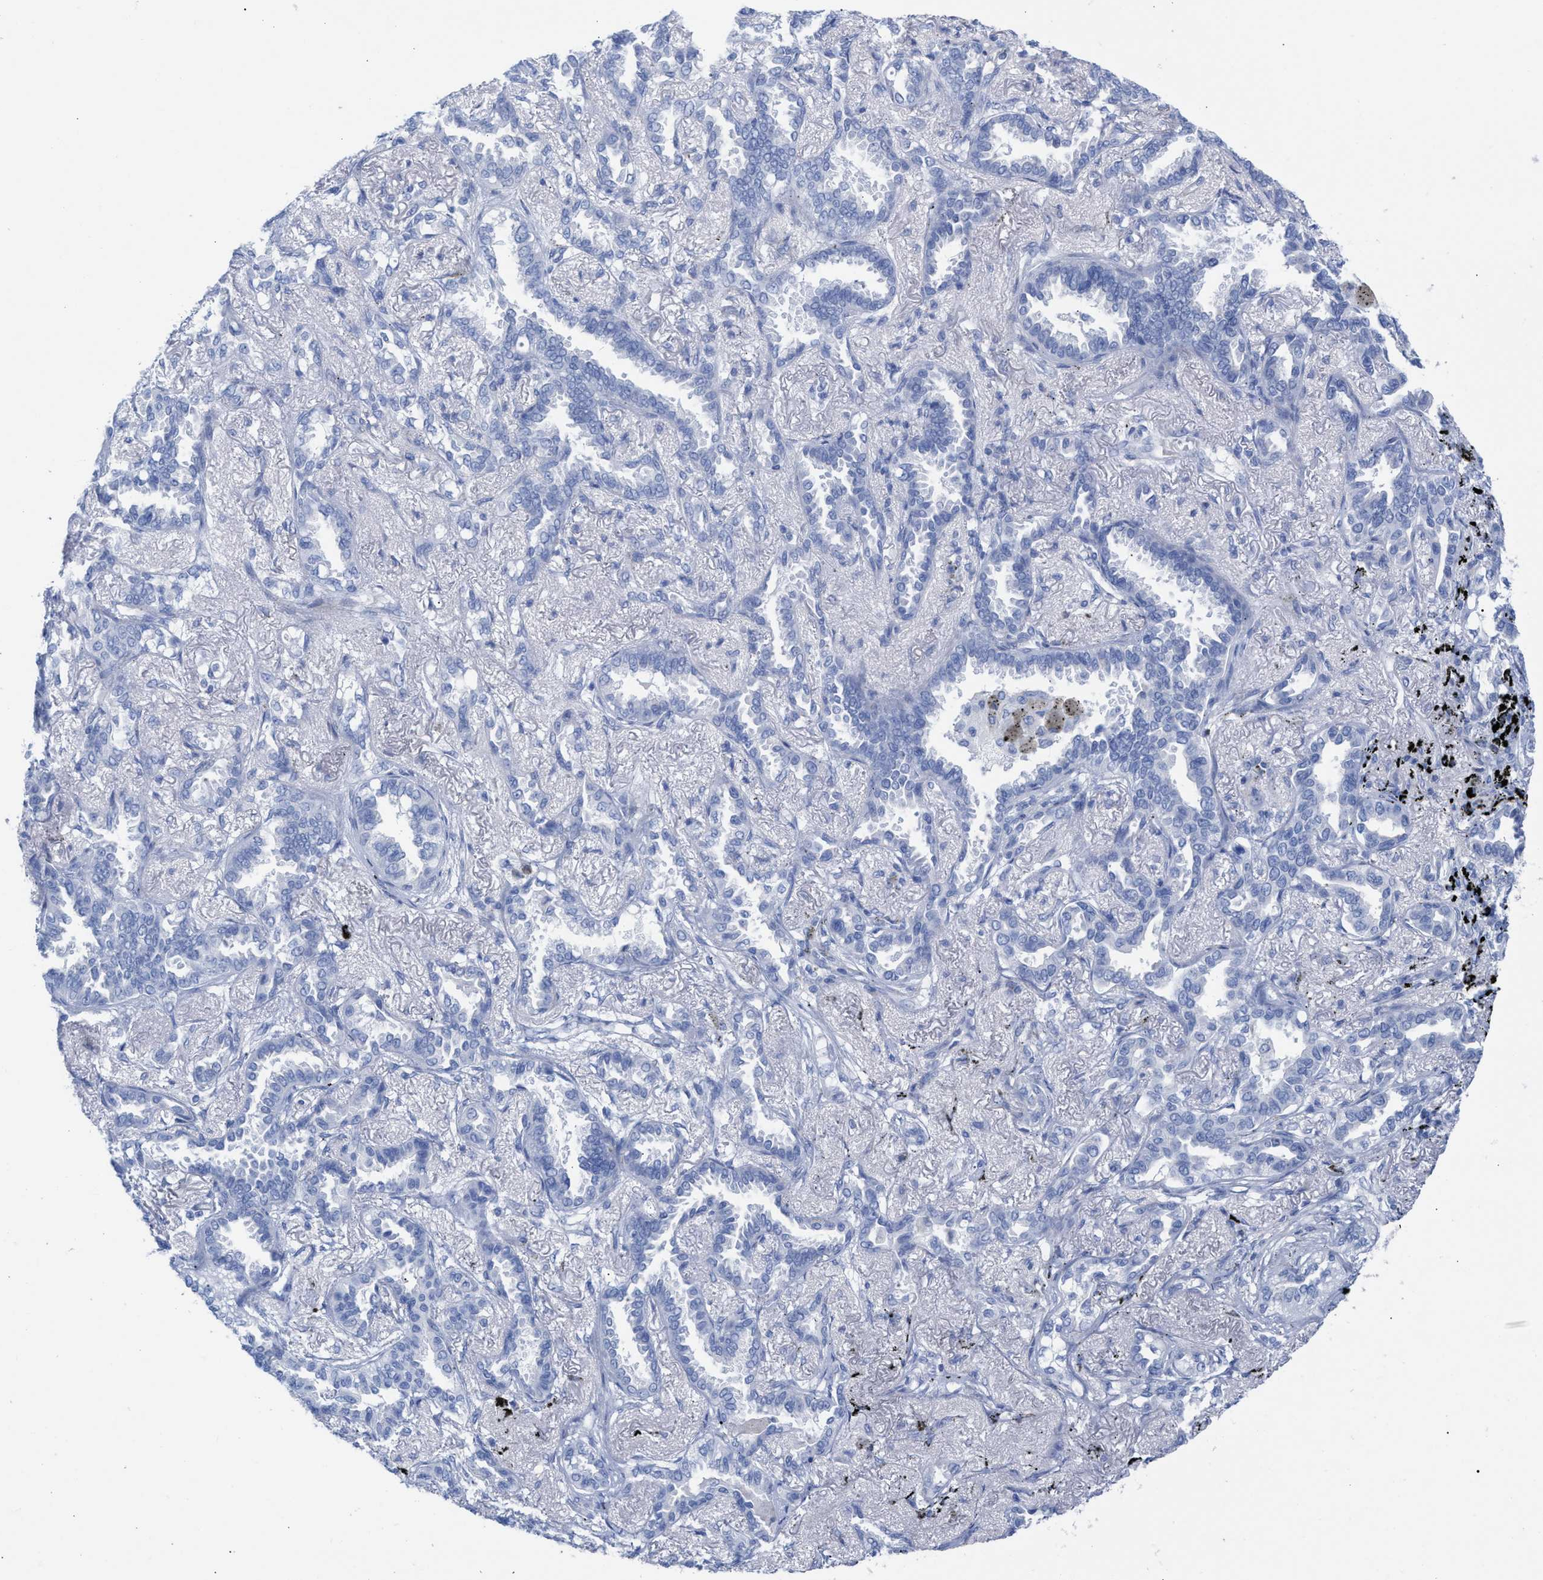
{"staining": {"intensity": "negative", "quantity": "none", "location": "none"}, "tissue": "lung cancer", "cell_type": "Tumor cells", "image_type": "cancer", "snomed": [{"axis": "morphology", "description": "Adenocarcinoma, NOS"}, {"axis": "topography", "description": "Lung"}], "caption": "Immunohistochemical staining of human lung cancer exhibits no significant staining in tumor cells.", "gene": "CPA1", "patient": {"sex": "male", "age": 59}}